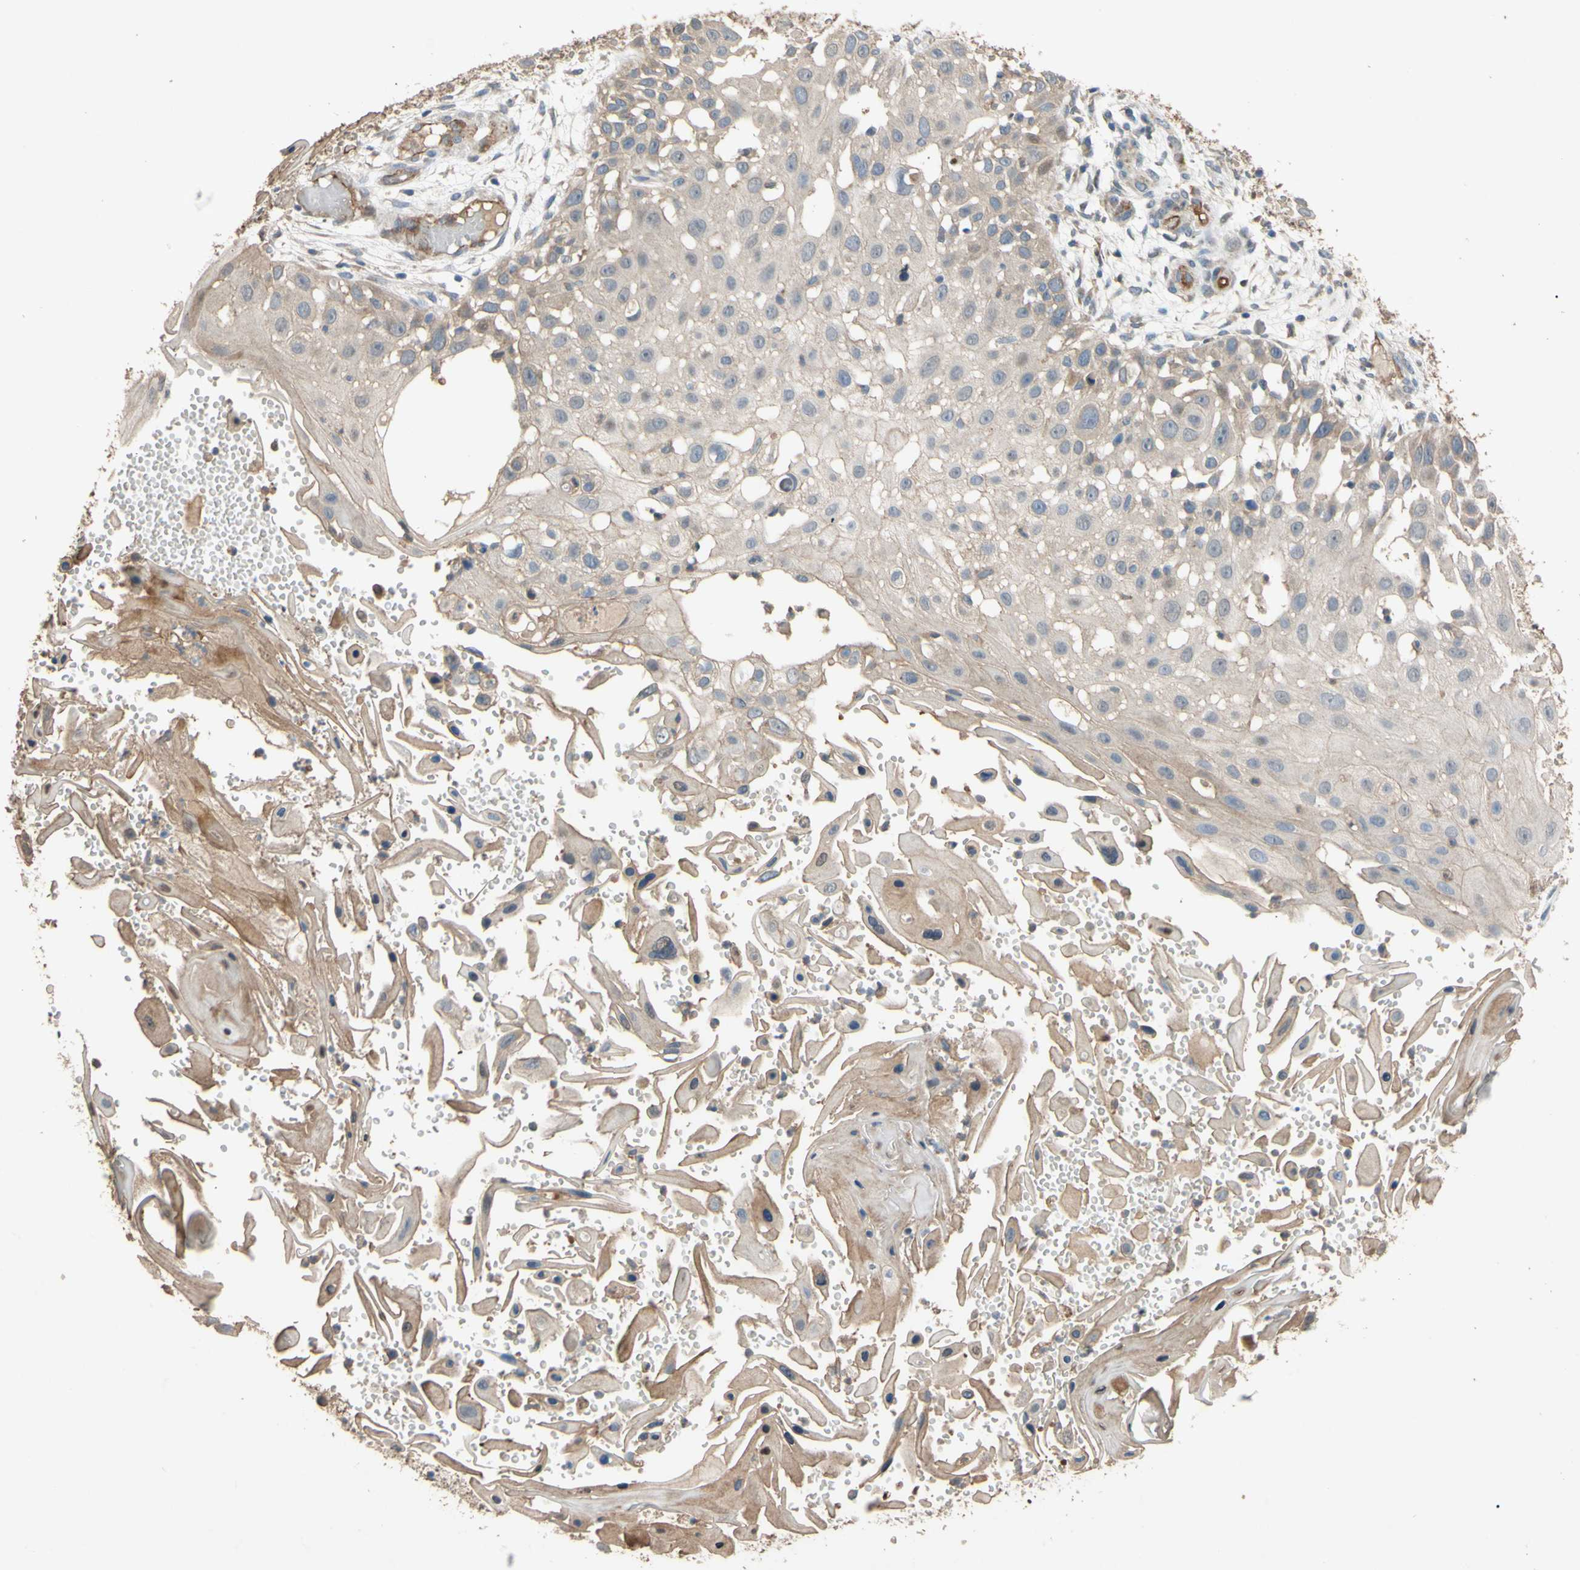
{"staining": {"intensity": "weak", "quantity": ">75%", "location": "cytoplasmic/membranous"}, "tissue": "skin cancer", "cell_type": "Tumor cells", "image_type": "cancer", "snomed": [{"axis": "morphology", "description": "Squamous cell carcinoma, NOS"}, {"axis": "topography", "description": "Skin"}], "caption": "Skin cancer (squamous cell carcinoma) stained with a protein marker shows weak staining in tumor cells.", "gene": "SHROOM4", "patient": {"sex": "female", "age": 44}}